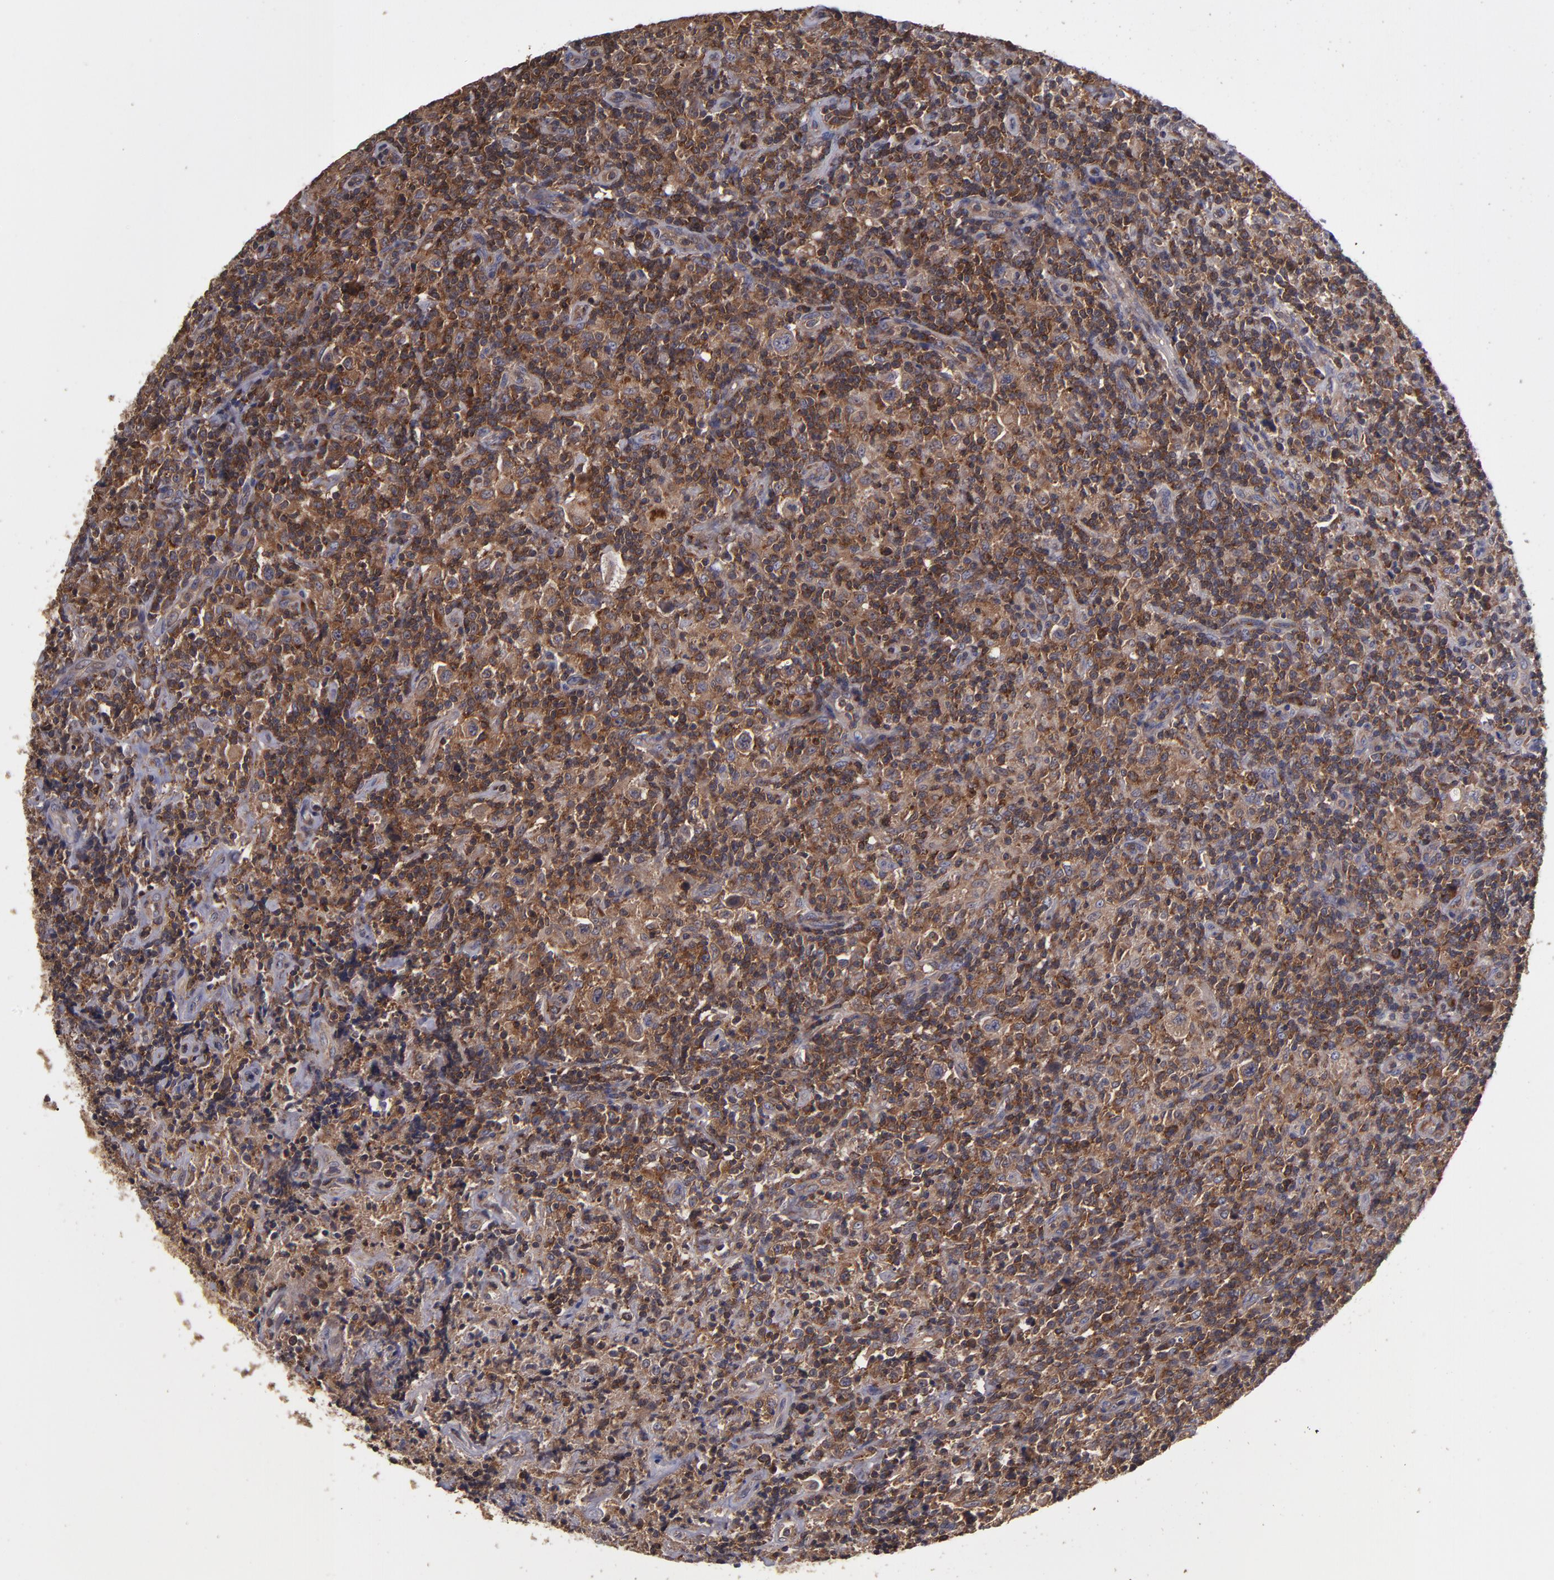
{"staining": {"intensity": "strong", "quantity": ">75%", "location": "cytoplasmic/membranous"}, "tissue": "lymphoma", "cell_type": "Tumor cells", "image_type": "cancer", "snomed": [{"axis": "morphology", "description": "Hodgkin's disease, NOS"}, {"axis": "topography", "description": "Lymph node"}], "caption": "Hodgkin's disease was stained to show a protein in brown. There is high levels of strong cytoplasmic/membranous positivity in approximately >75% of tumor cells.", "gene": "NF2", "patient": {"sex": "male", "age": 65}}